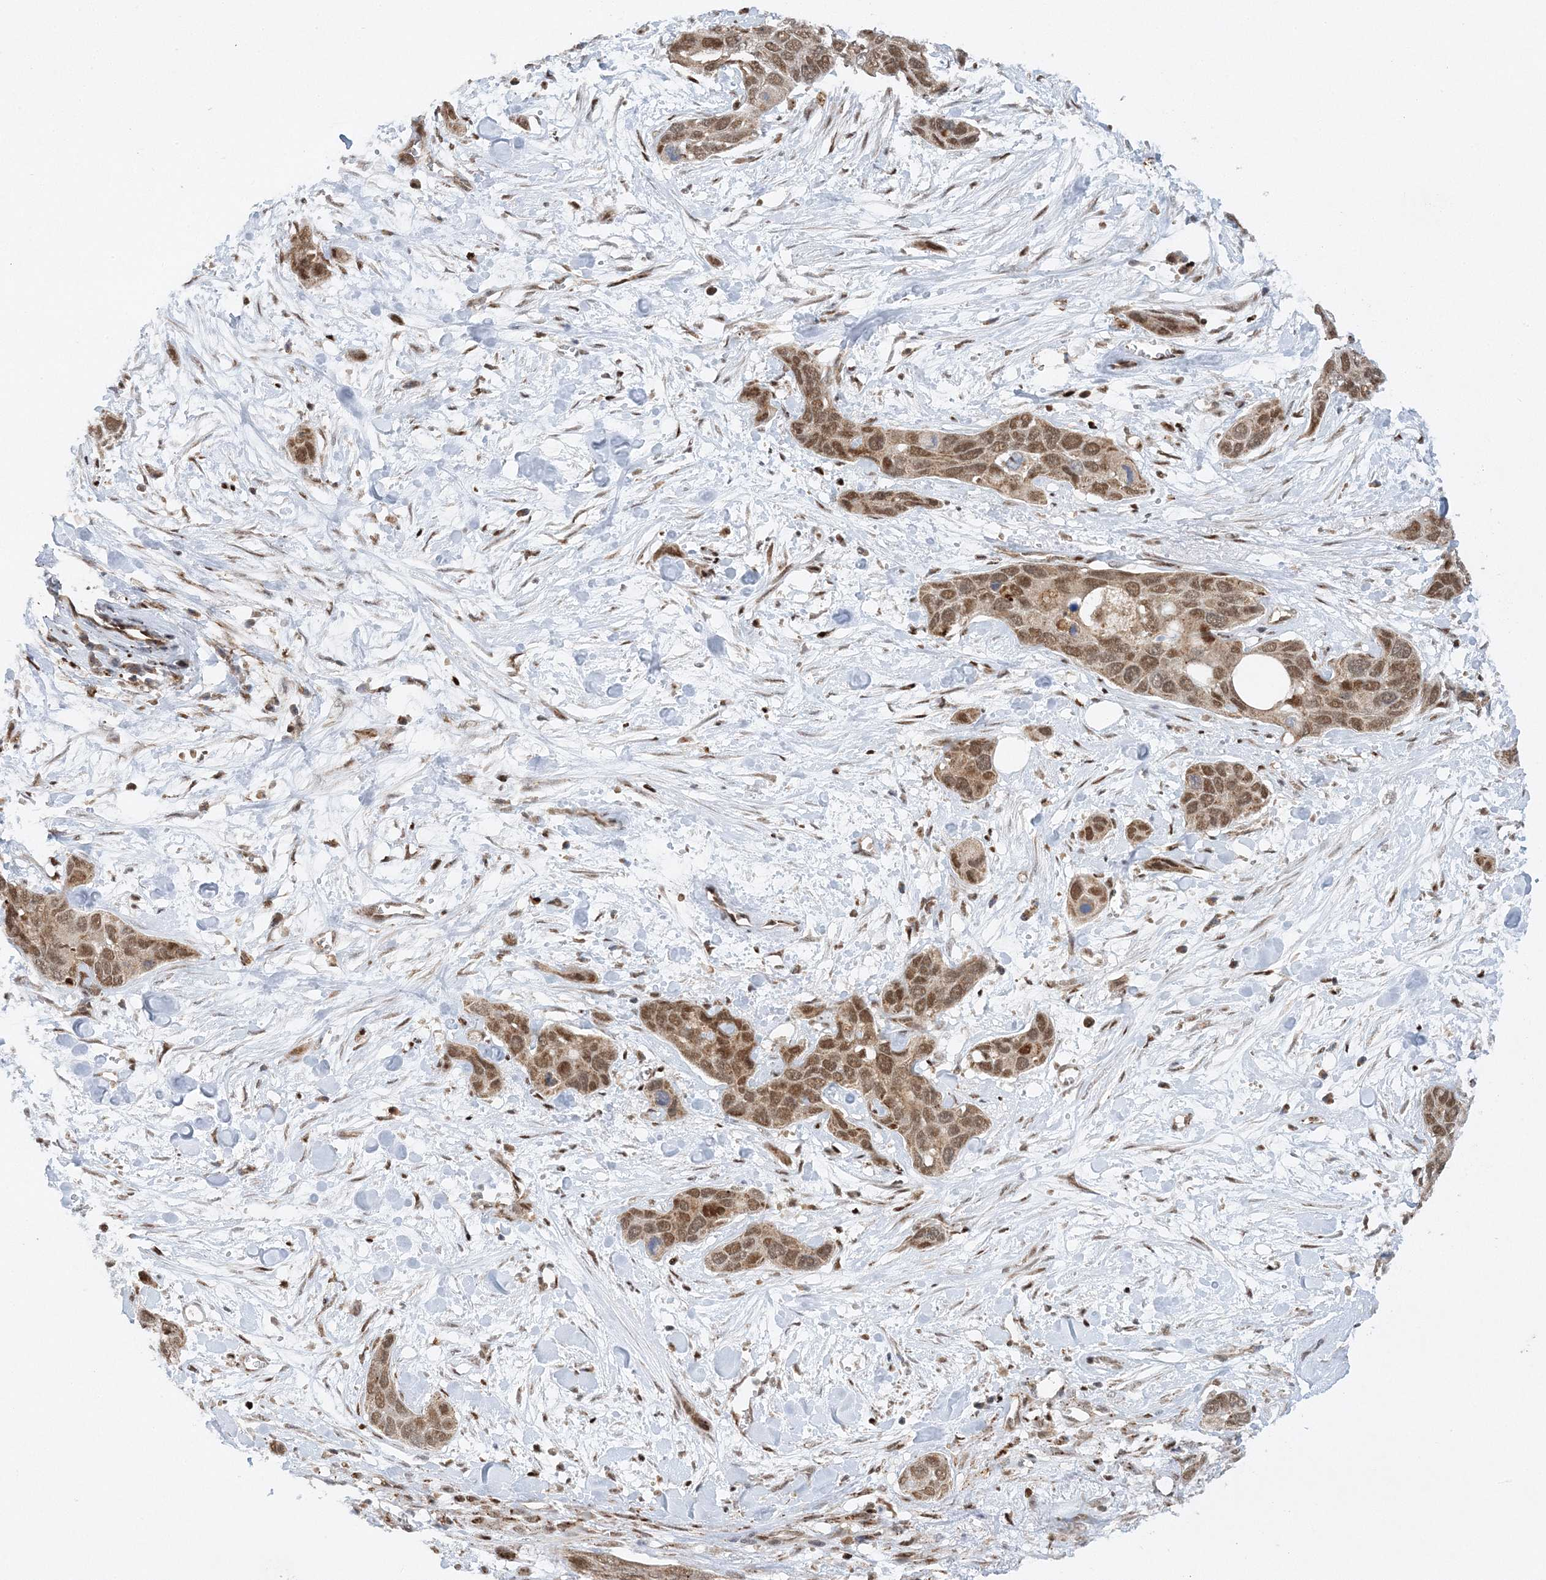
{"staining": {"intensity": "moderate", "quantity": ">75%", "location": "cytoplasmic/membranous,nuclear"}, "tissue": "pancreatic cancer", "cell_type": "Tumor cells", "image_type": "cancer", "snomed": [{"axis": "morphology", "description": "Adenocarcinoma, NOS"}, {"axis": "topography", "description": "Pancreas"}], "caption": "DAB immunohistochemical staining of adenocarcinoma (pancreatic) shows moderate cytoplasmic/membranous and nuclear protein staining in about >75% of tumor cells. Nuclei are stained in blue.", "gene": "RAB11FIP2", "patient": {"sex": "female", "age": 60}}